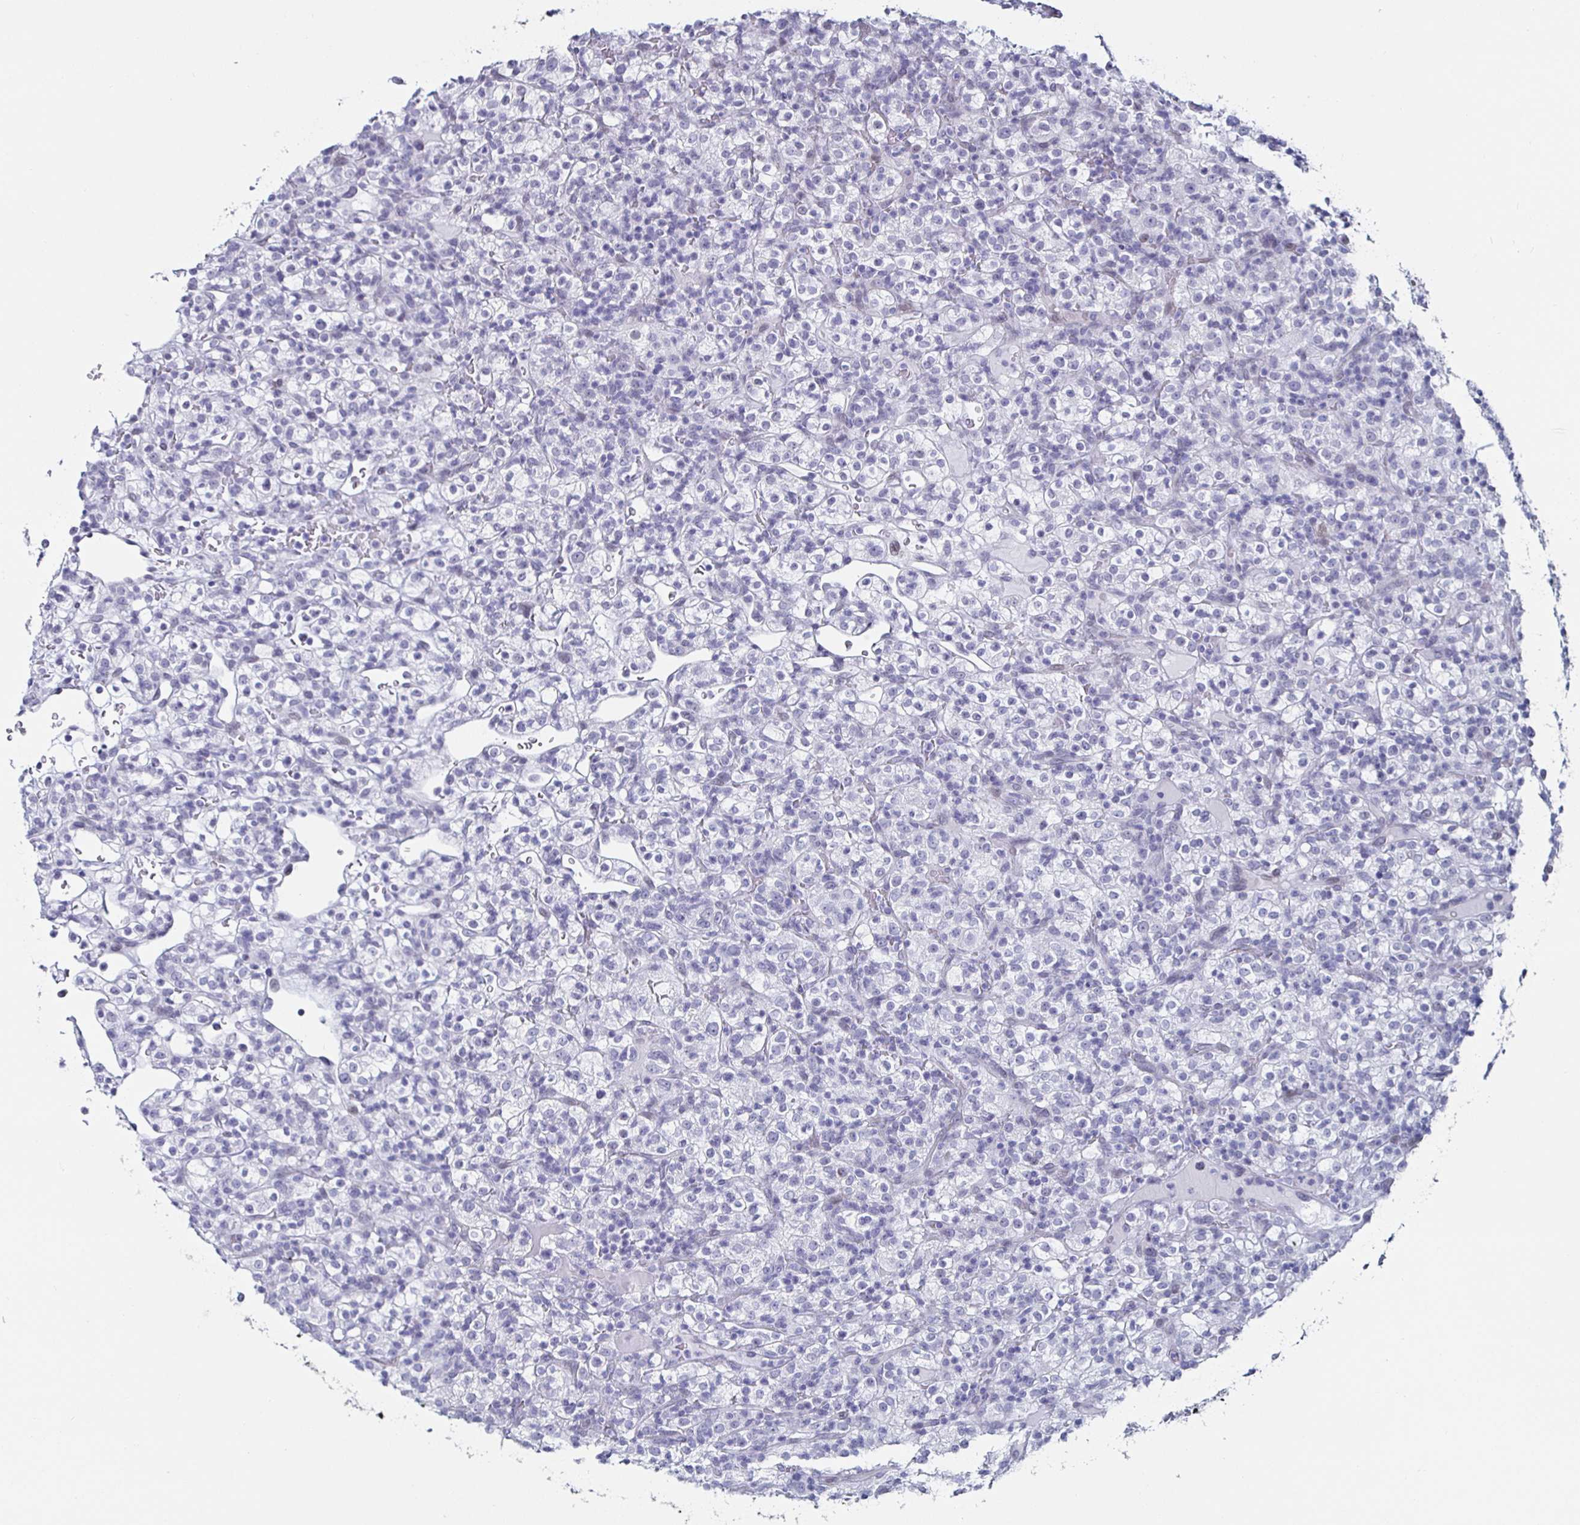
{"staining": {"intensity": "negative", "quantity": "none", "location": "none"}, "tissue": "renal cancer", "cell_type": "Tumor cells", "image_type": "cancer", "snomed": [{"axis": "morphology", "description": "Normal tissue, NOS"}, {"axis": "morphology", "description": "Adenocarcinoma, NOS"}, {"axis": "topography", "description": "Kidney"}], "caption": "Renal cancer (adenocarcinoma) stained for a protein using immunohistochemistry (IHC) exhibits no expression tumor cells.", "gene": "KRT4", "patient": {"sex": "female", "age": 72}}